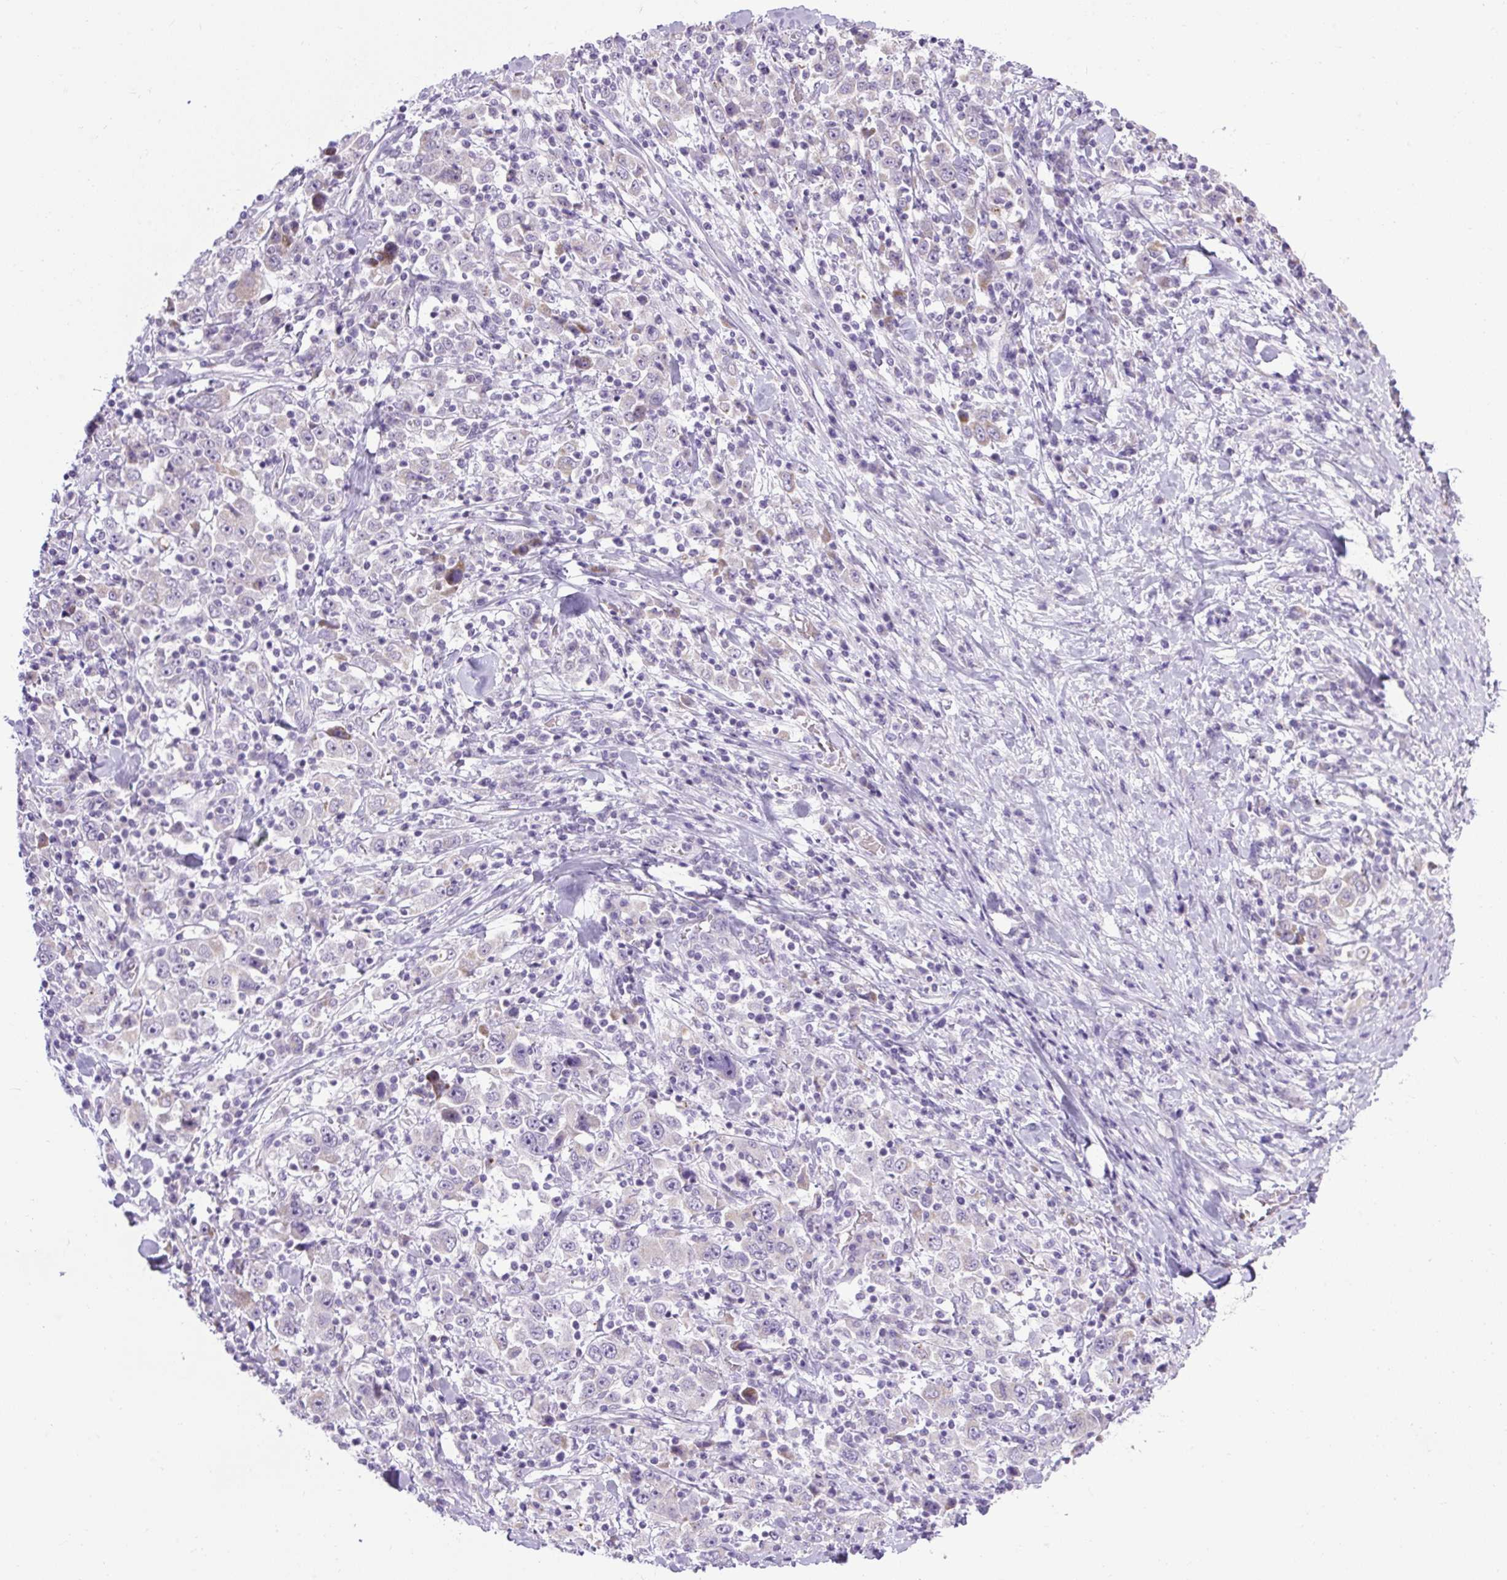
{"staining": {"intensity": "negative", "quantity": "none", "location": "none"}, "tissue": "stomach cancer", "cell_type": "Tumor cells", "image_type": "cancer", "snomed": [{"axis": "morphology", "description": "Normal tissue, NOS"}, {"axis": "morphology", "description": "Adenocarcinoma, NOS"}, {"axis": "topography", "description": "Stomach, upper"}, {"axis": "topography", "description": "Stomach"}], "caption": "Immunohistochemical staining of stomach cancer shows no significant staining in tumor cells.", "gene": "RNASE10", "patient": {"sex": "male", "age": 59}}